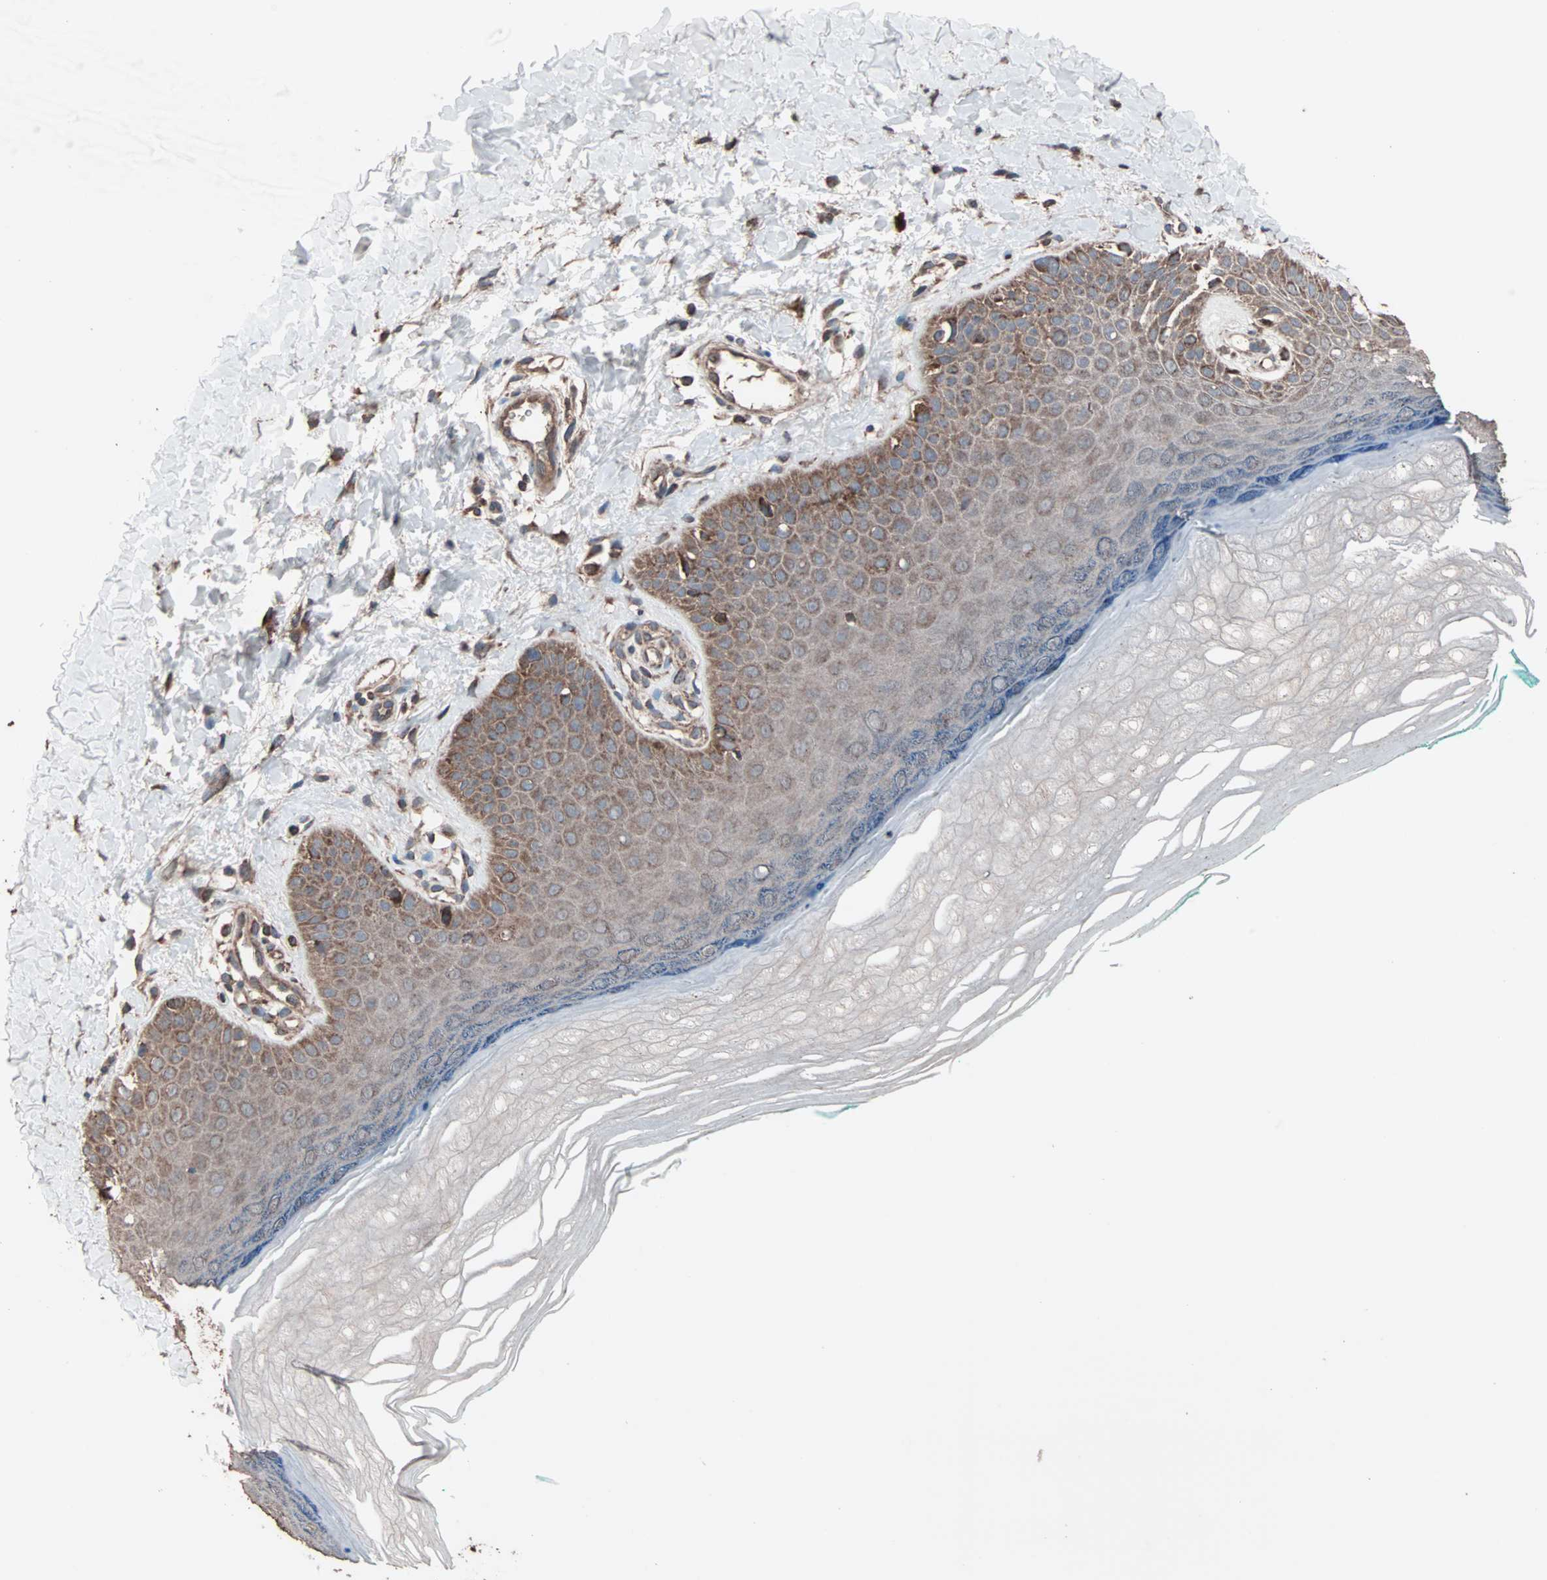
{"staining": {"intensity": "moderate", "quantity": ">75%", "location": "cytoplasmic/membranous"}, "tissue": "skin", "cell_type": "Fibroblasts", "image_type": "normal", "snomed": [{"axis": "morphology", "description": "Normal tissue, NOS"}, {"axis": "topography", "description": "Skin"}], "caption": "Fibroblasts reveal medium levels of moderate cytoplasmic/membranous staining in about >75% of cells in unremarkable human skin.", "gene": "MRPL2", "patient": {"sex": "male", "age": 26}}